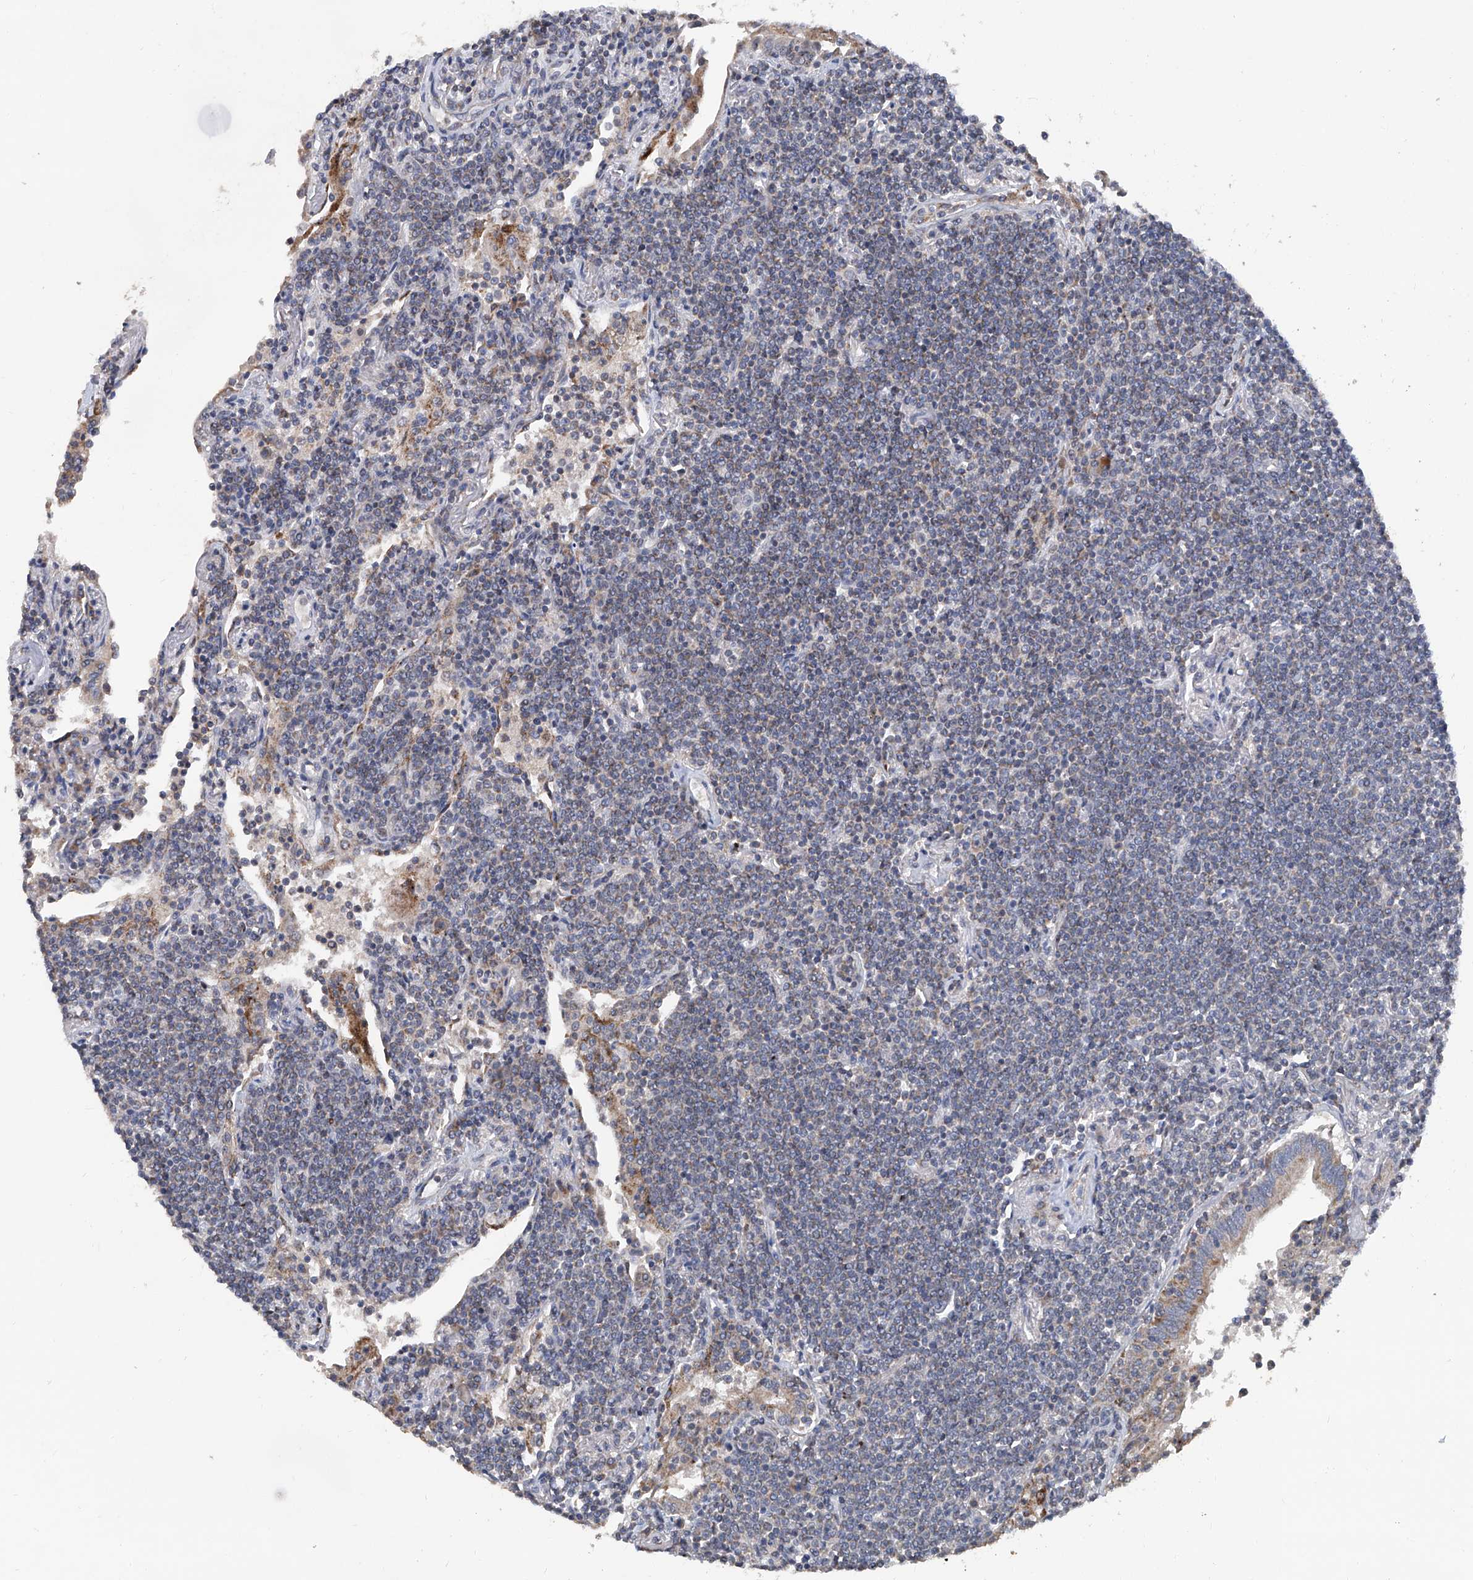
{"staining": {"intensity": "negative", "quantity": "none", "location": "none"}, "tissue": "lymphoma", "cell_type": "Tumor cells", "image_type": "cancer", "snomed": [{"axis": "morphology", "description": "Malignant lymphoma, non-Hodgkin's type, Low grade"}, {"axis": "topography", "description": "Lung"}], "caption": "Immunohistochemical staining of human malignant lymphoma, non-Hodgkin's type (low-grade) exhibits no significant staining in tumor cells.", "gene": "BCKDHB", "patient": {"sex": "female", "age": 71}}